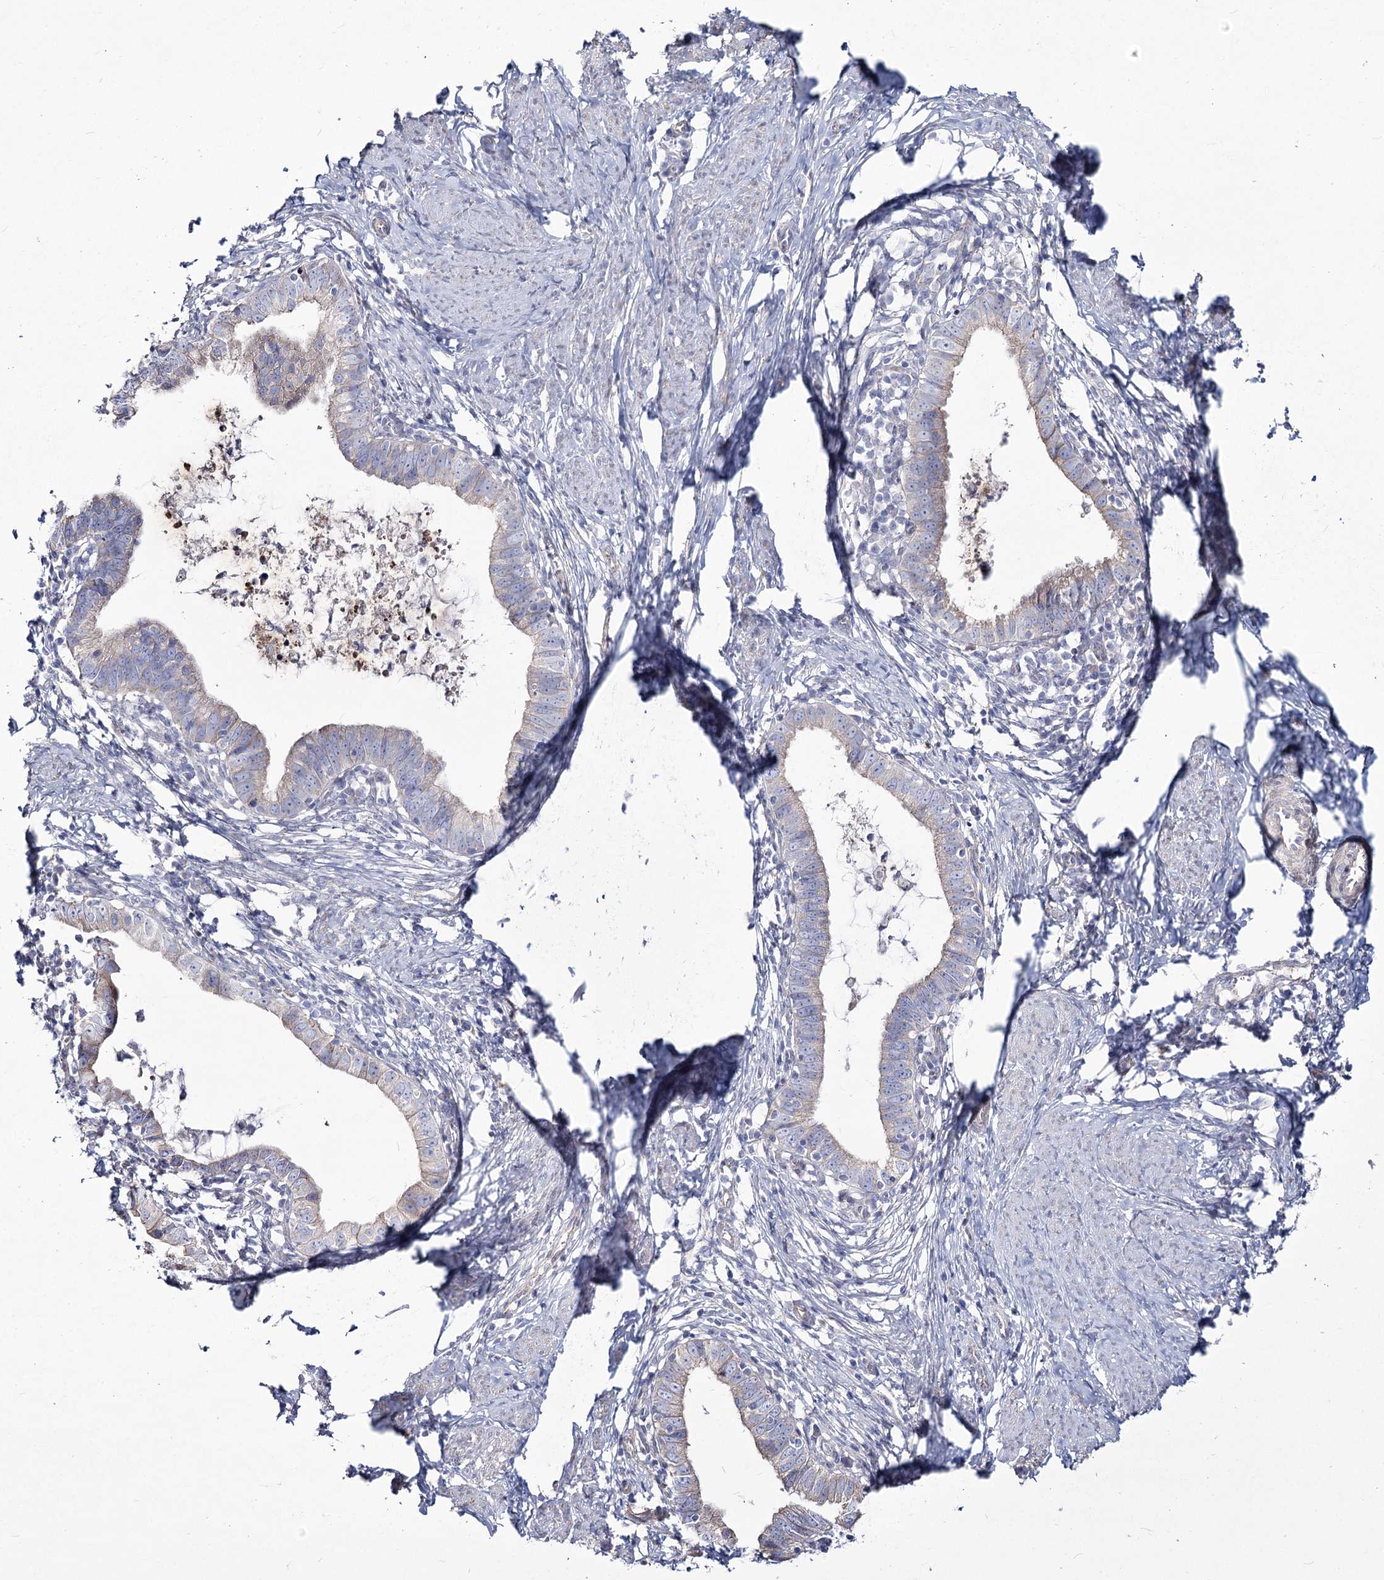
{"staining": {"intensity": "negative", "quantity": "none", "location": "none"}, "tissue": "cervical cancer", "cell_type": "Tumor cells", "image_type": "cancer", "snomed": [{"axis": "morphology", "description": "Adenocarcinoma, NOS"}, {"axis": "topography", "description": "Cervix"}], "caption": "Immunohistochemistry image of adenocarcinoma (cervical) stained for a protein (brown), which shows no expression in tumor cells.", "gene": "ME3", "patient": {"sex": "female", "age": 36}}